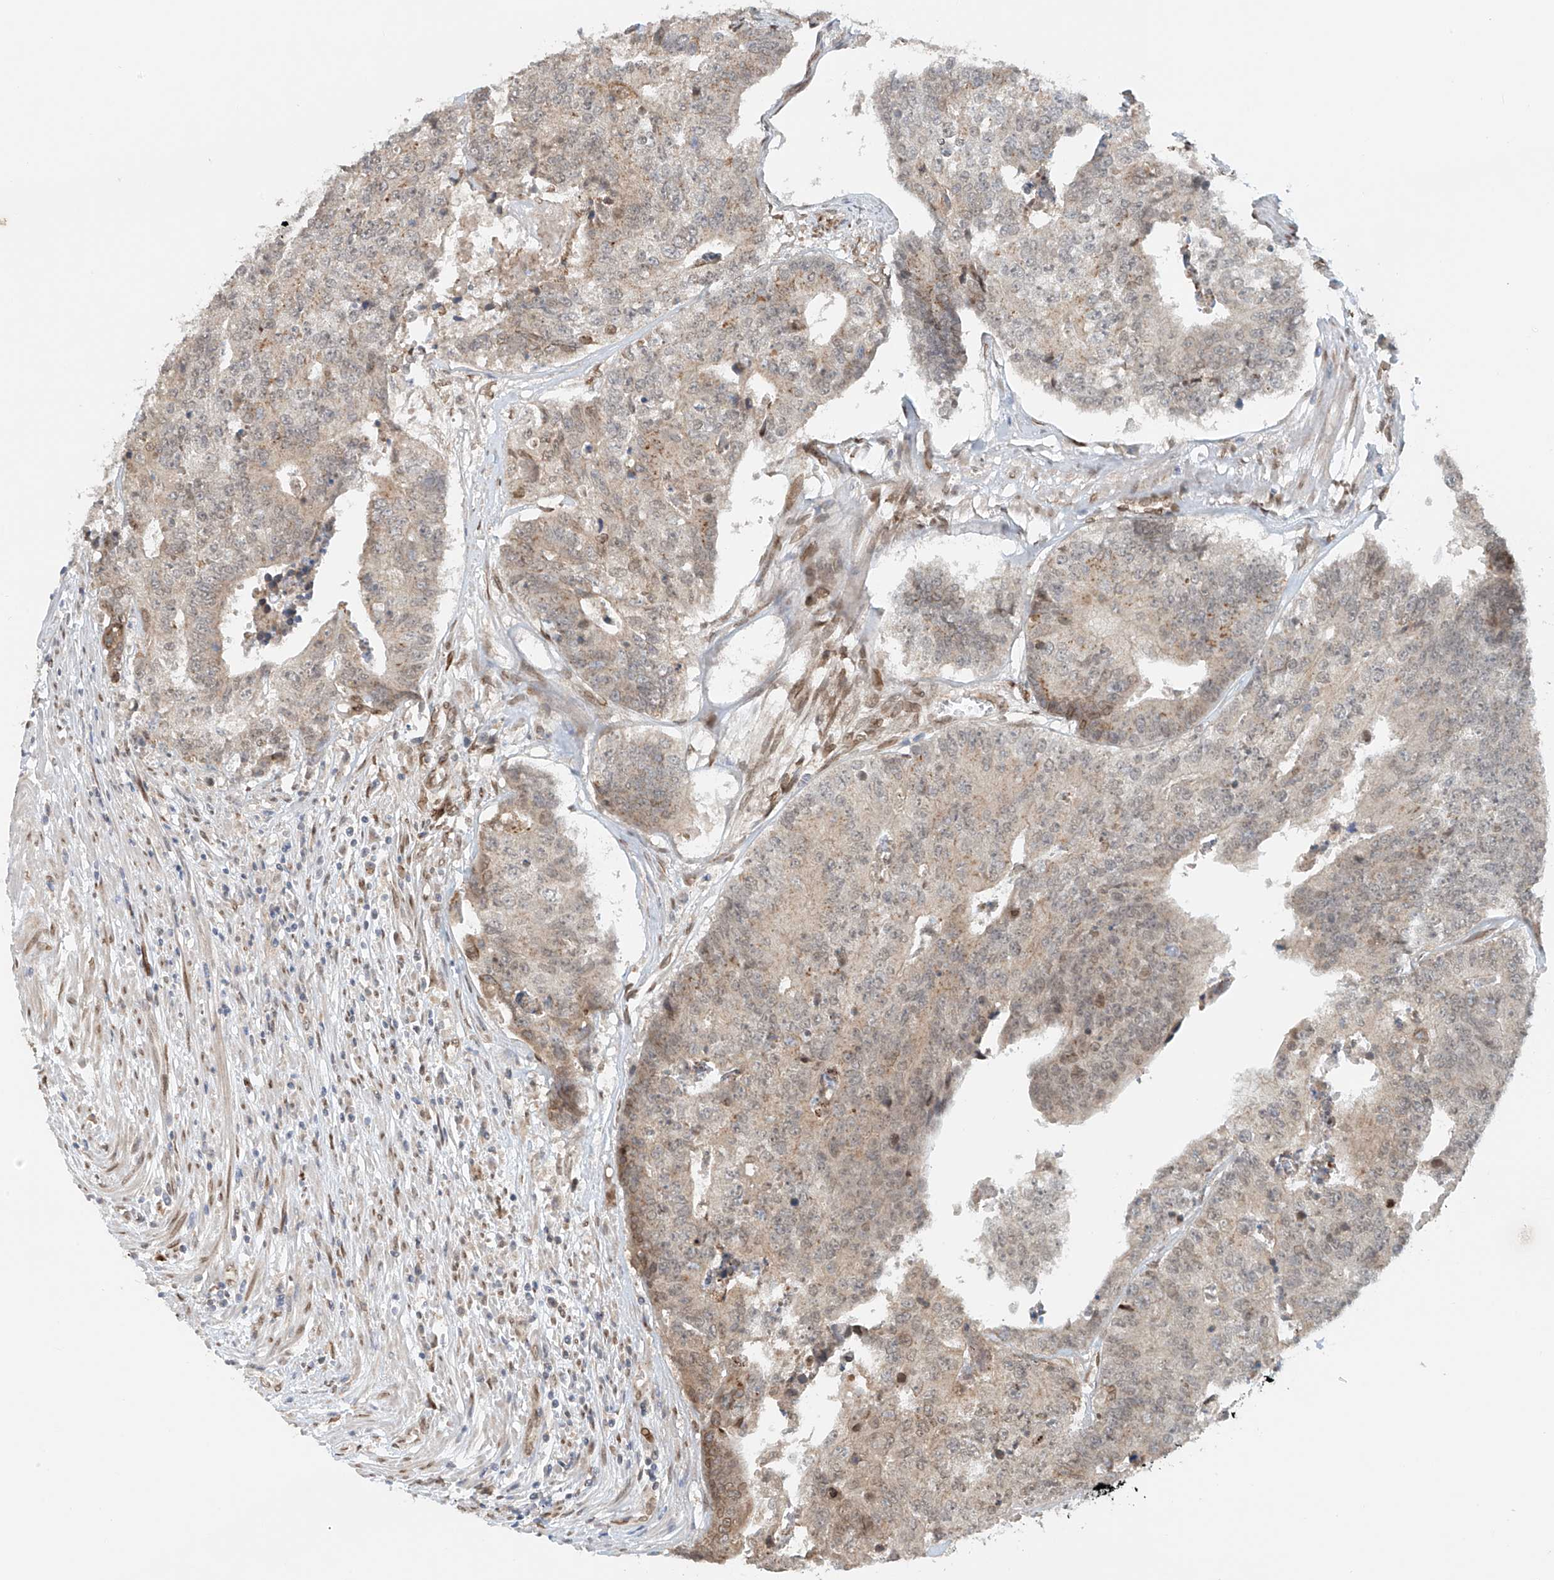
{"staining": {"intensity": "weak", "quantity": "25%-75%", "location": "cytoplasmic/membranous"}, "tissue": "colorectal cancer", "cell_type": "Tumor cells", "image_type": "cancer", "snomed": [{"axis": "morphology", "description": "Adenocarcinoma, NOS"}, {"axis": "topography", "description": "Colon"}], "caption": "IHC of human adenocarcinoma (colorectal) reveals low levels of weak cytoplasmic/membranous positivity in about 25%-75% of tumor cells. The staining was performed using DAB (3,3'-diaminobenzidine), with brown indicating positive protein expression. Nuclei are stained blue with hematoxylin.", "gene": "STARD9", "patient": {"sex": "female", "age": 67}}